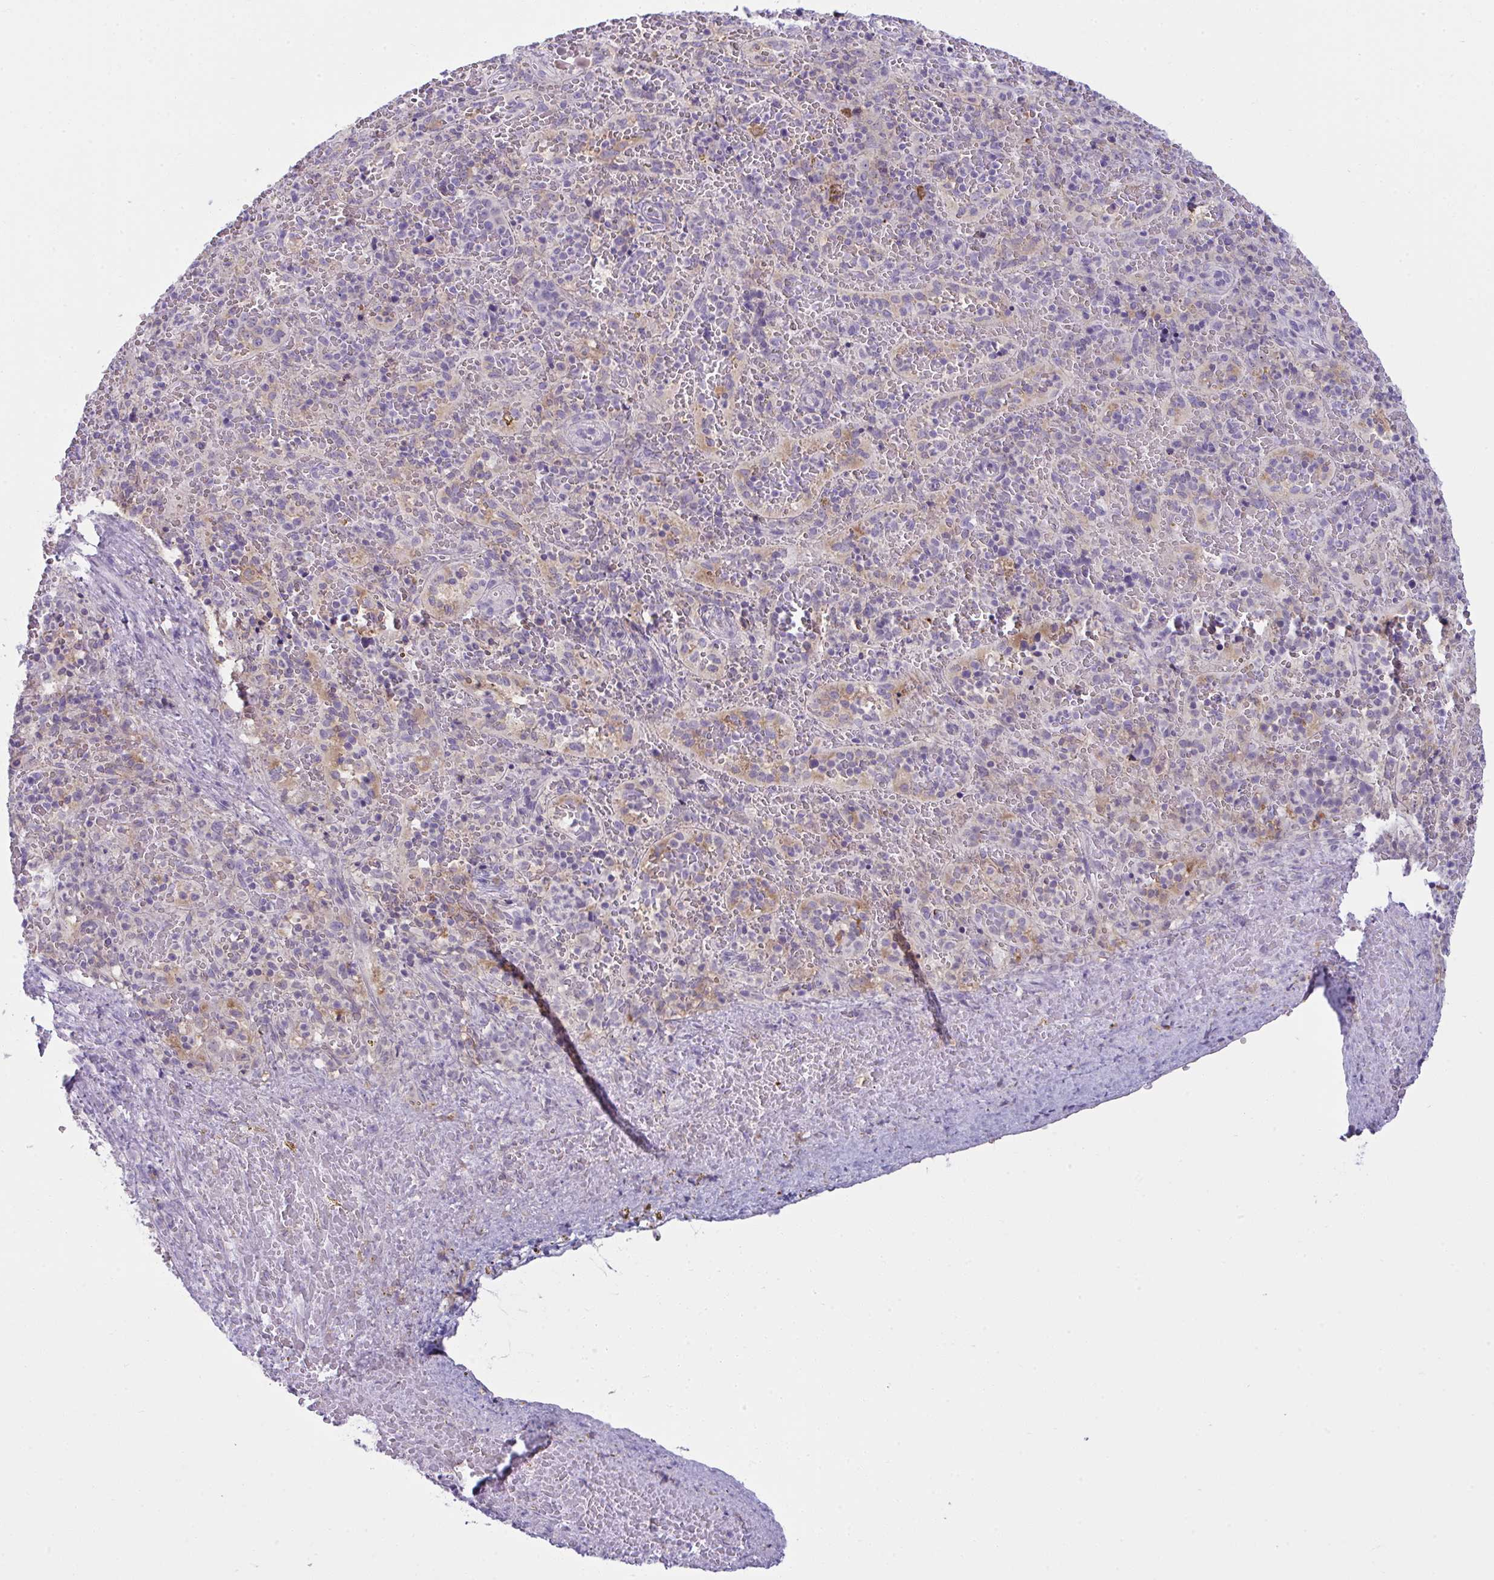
{"staining": {"intensity": "negative", "quantity": "none", "location": "none"}, "tissue": "spleen", "cell_type": "Cells in red pulp", "image_type": "normal", "snomed": [{"axis": "morphology", "description": "Normal tissue, NOS"}, {"axis": "topography", "description": "Spleen"}], "caption": "An immunohistochemistry image of unremarkable spleen is shown. There is no staining in cells in red pulp of spleen.", "gene": "RANBP2", "patient": {"sex": "female", "age": 50}}